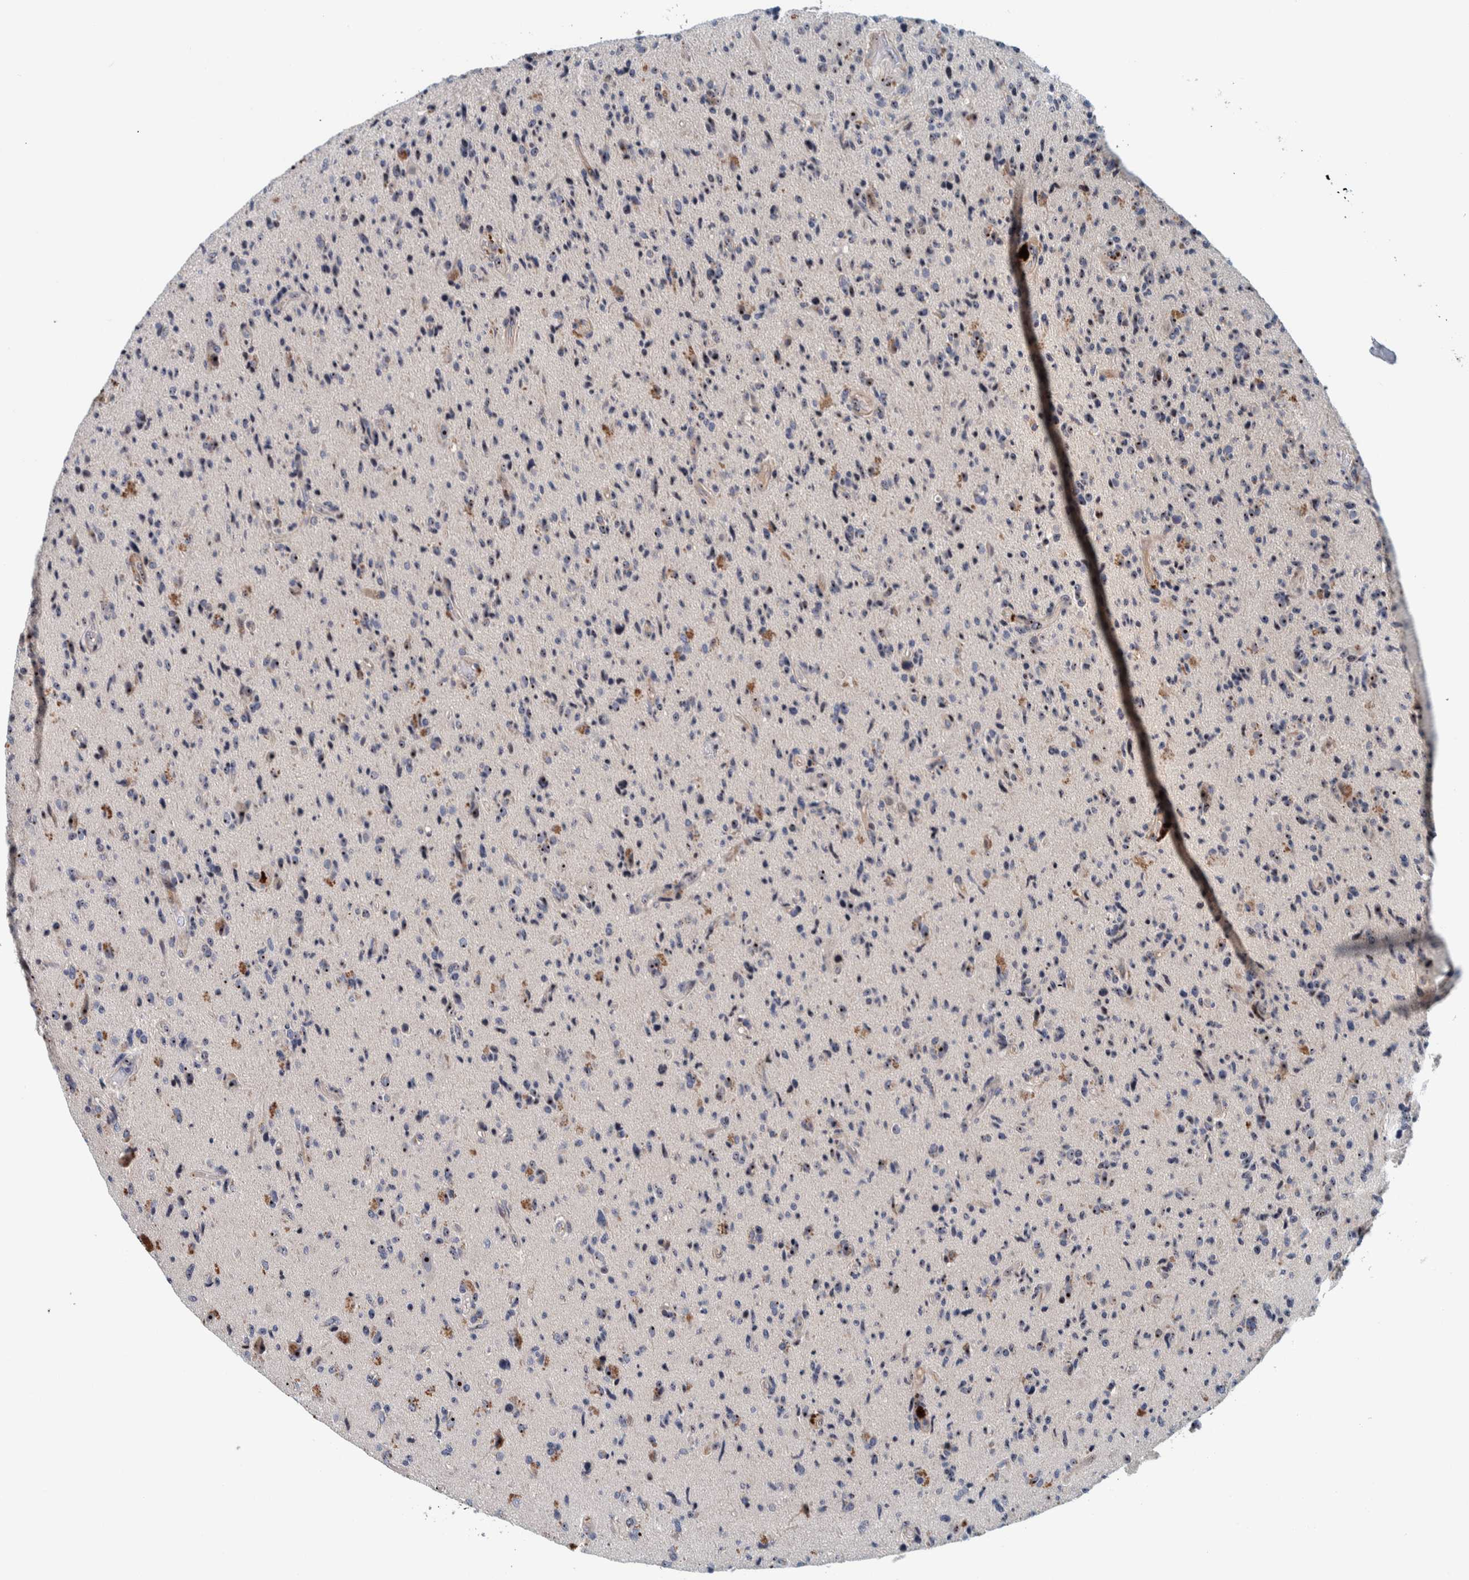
{"staining": {"intensity": "moderate", "quantity": ">75%", "location": "nuclear"}, "tissue": "glioma", "cell_type": "Tumor cells", "image_type": "cancer", "snomed": [{"axis": "morphology", "description": "Glioma, malignant, High grade"}, {"axis": "topography", "description": "Brain"}], "caption": "Immunohistochemistry of glioma displays medium levels of moderate nuclear positivity in about >75% of tumor cells.", "gene": "NOL11", "patient": {"sex": "male", "age": 72}}